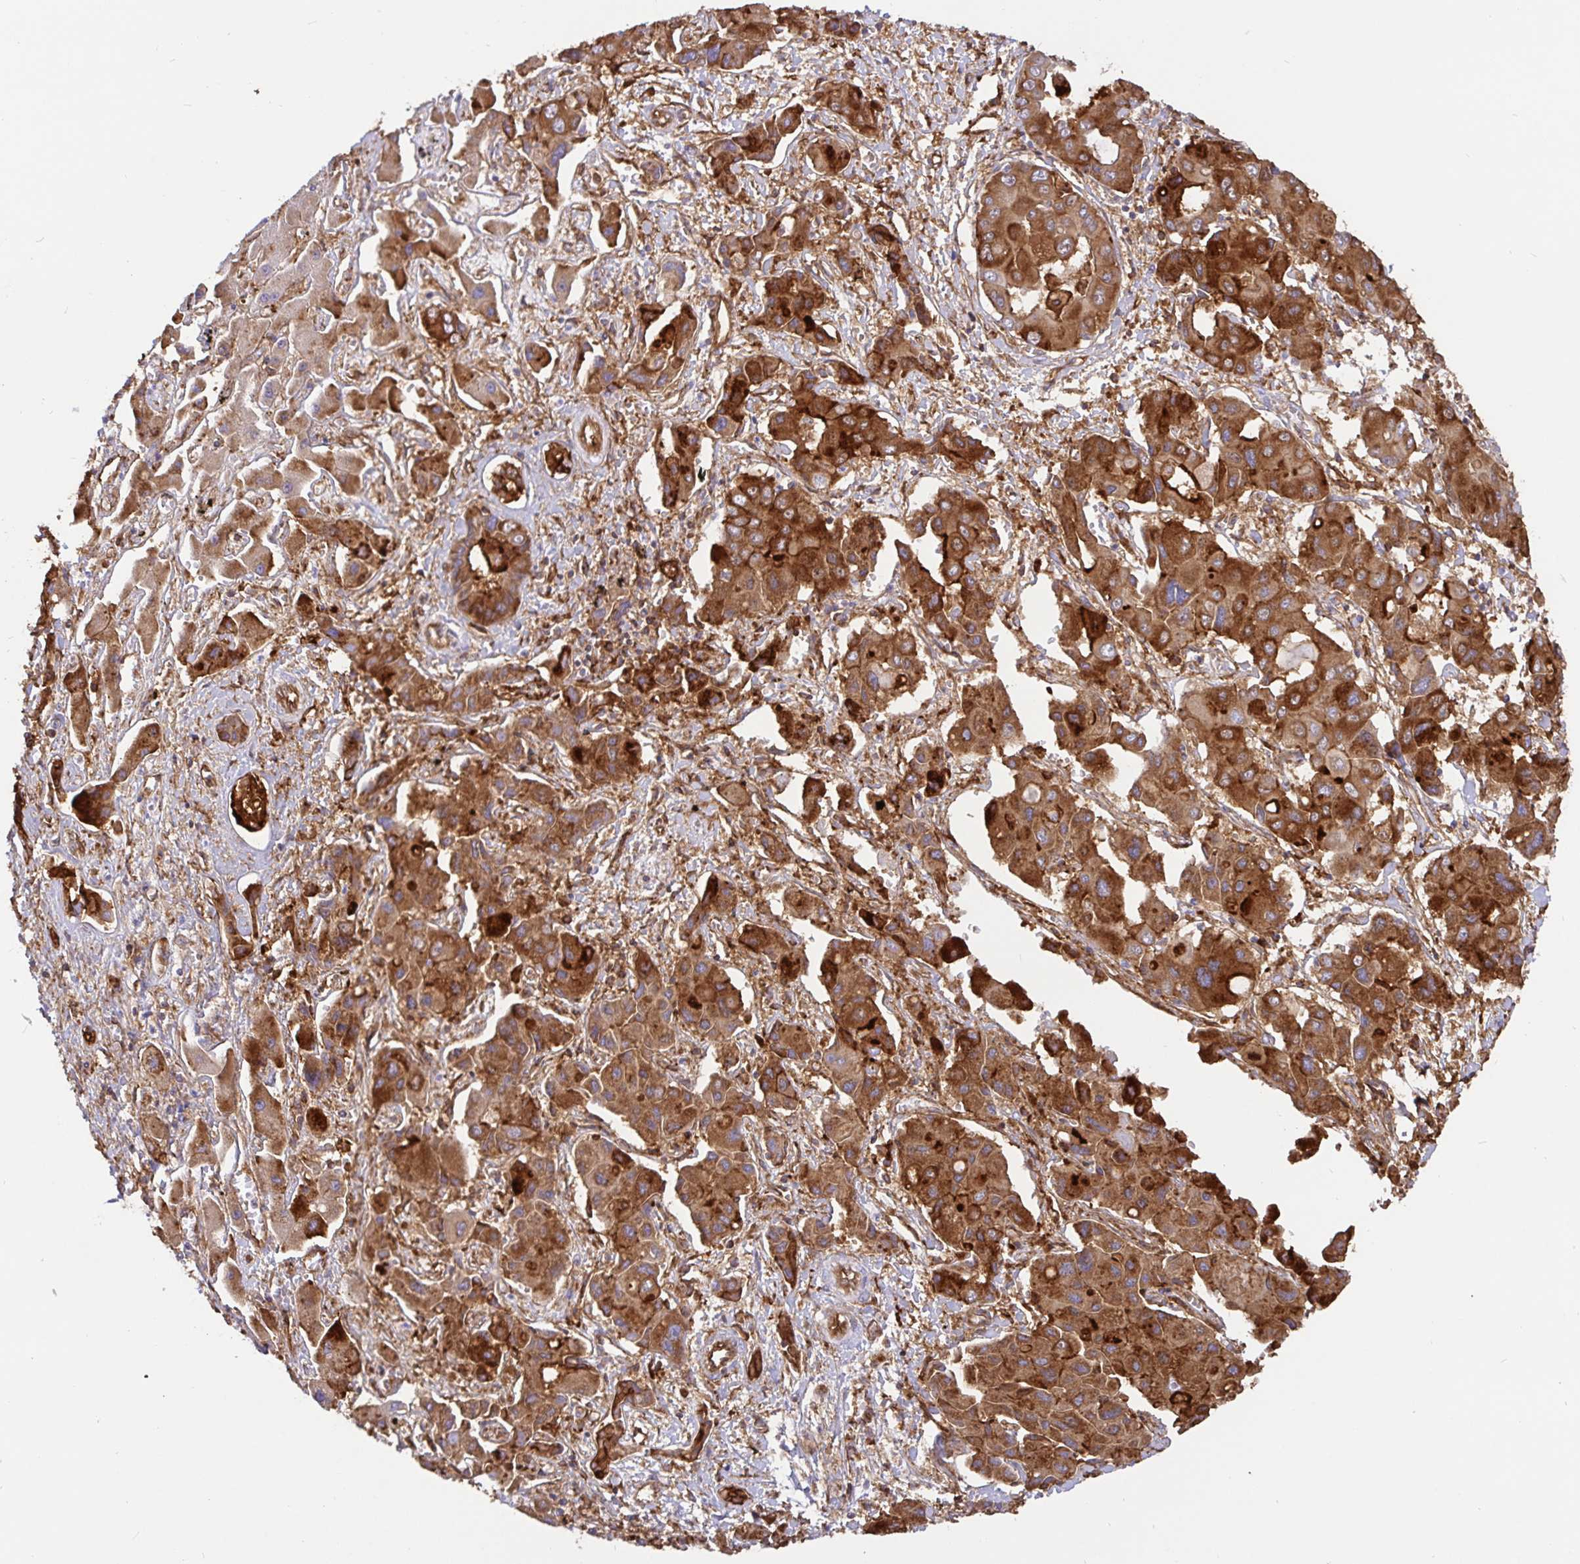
{"staining": {"intensity": "strong", "quantity": ">75%", "location": "cytoplasmic/membranous"}, "tissue": "liver cancer", "cell_type": "Tumor cells", "image_type": "cancer", "snomed": [{"axis": "morphology", "description": "Cholangiocarcinoma"}, {"axis": "topography", "description": "Liver"}], "caption": "Strong cytoplasmic/membranous positivity for a protein is seen in approximately >75% of tumor cells of liver cholangiocarcinoma using immunohistochemistry.", "gene": "ANXA2", "patient": {"sex": "male", "age": 67}}